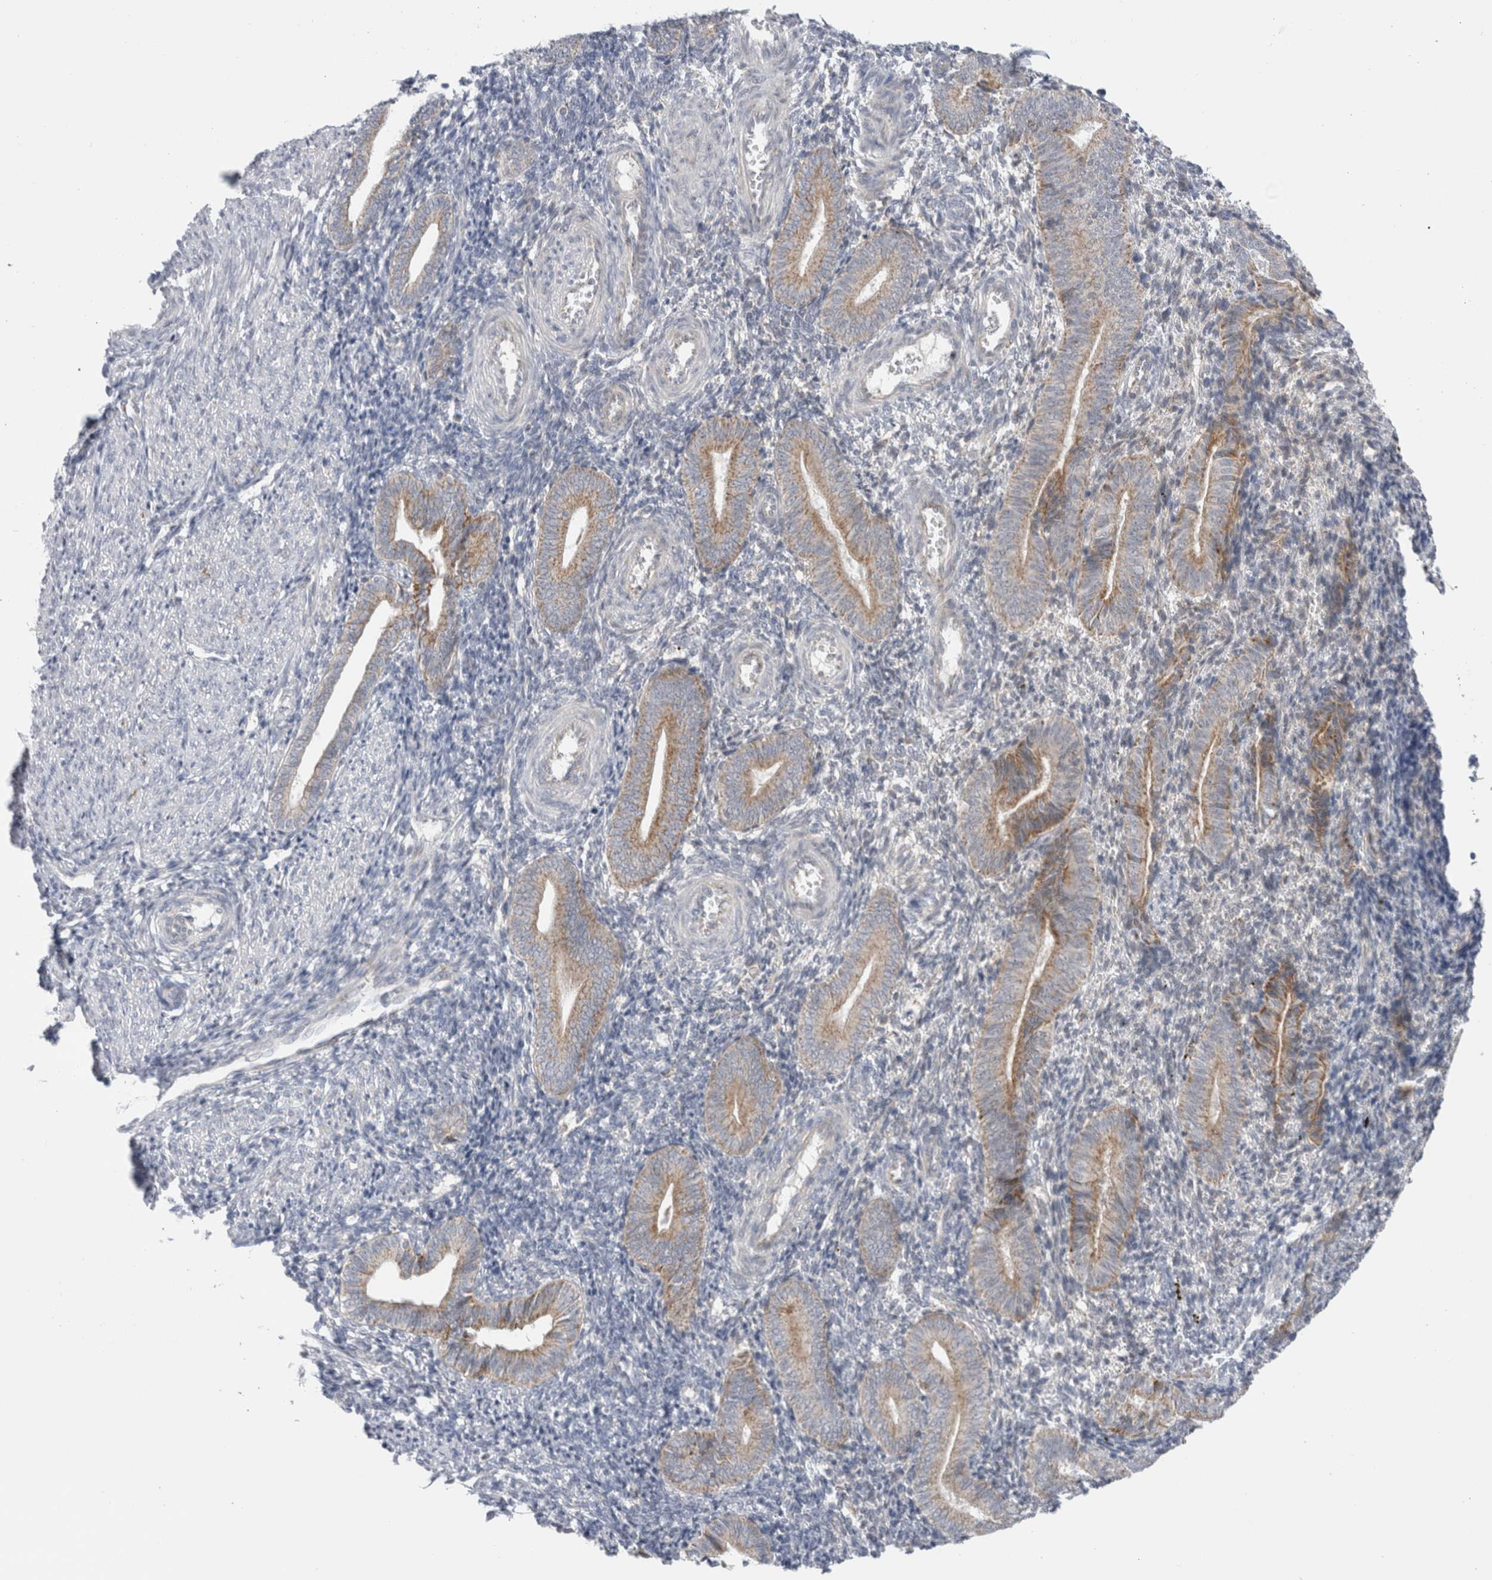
{"staining": {"intensity": "negative", "quantity": "none", "location": "none"}, "tissue": "endometrium", "cell_type": "Cells in endometrial stroma", "image_type": "normal", "snomed": [{"axis": "morphology", "description": "Normal tissue, NOS"}, {"axis": "topography", "description": "Uterus"}, {"axis": "topography", "description": "Endometrium"}], "caption": "DAB (3,3'-diaminobenzidine) immunohistochemical staining of unremarkable endometrium demonstrates no significant positivity in cells in endometrial stroma.", "gene": "FAHD1", "patient": {"sex": "female", "age": 33}}